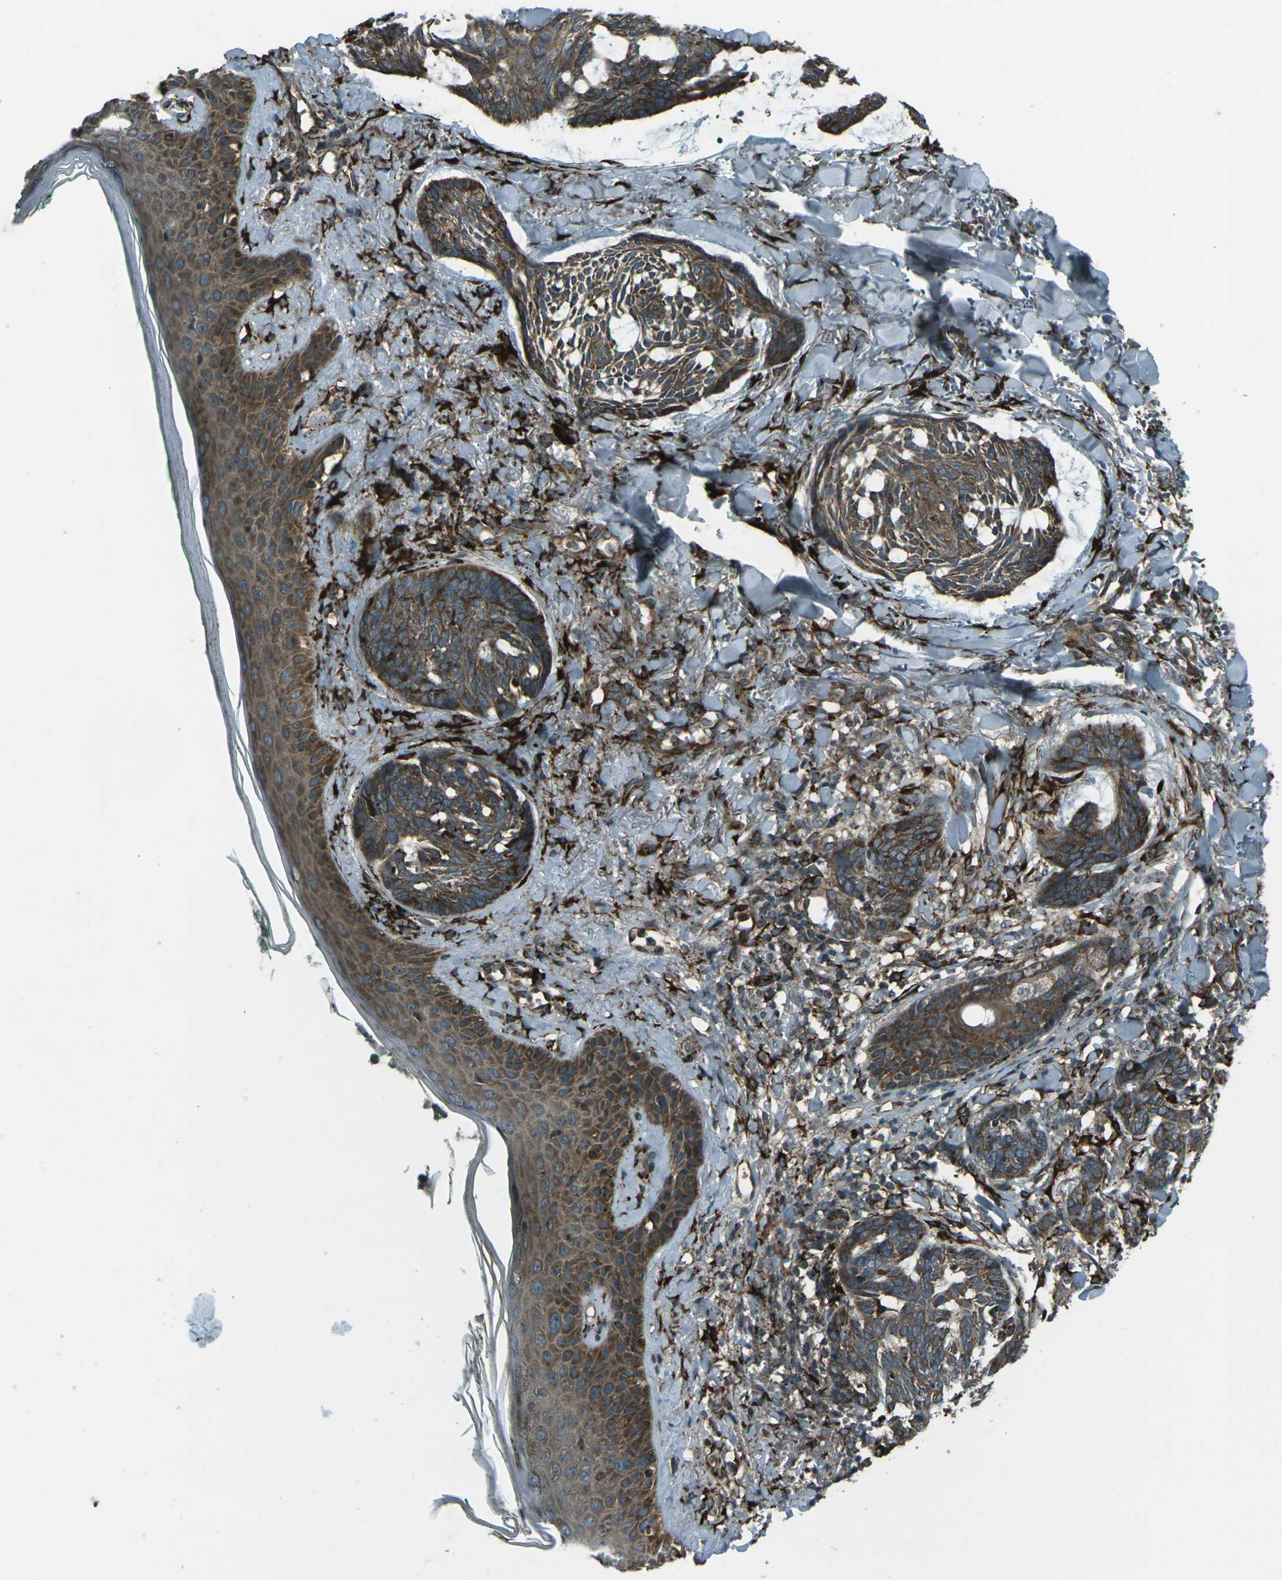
{"staining": {"intensity": "strong", "quantity": "25%-75%", "location": "cytoplasmic/membranous"}, "tissue": "skin cancer", "cell_type": "Tumor cells", "image_type": "cancer", "snomed": [{"axis": "morphology", "description": "Basal cell carcinoma"}, {"axis": "topography", "description": "Skin"}], "caption": "A brown stain labels strong cytoplasmic/membranous expression of a protein in human skin basal cell carcinoma tumor cells. The staining was performed using DAB to visualize the protein expression in brown, while the nuclei were stained in blue with hematoxylin (Magnification: 20x).", "gene": "LSMEM1", "patient": {"sex": "male", "age": 43}}